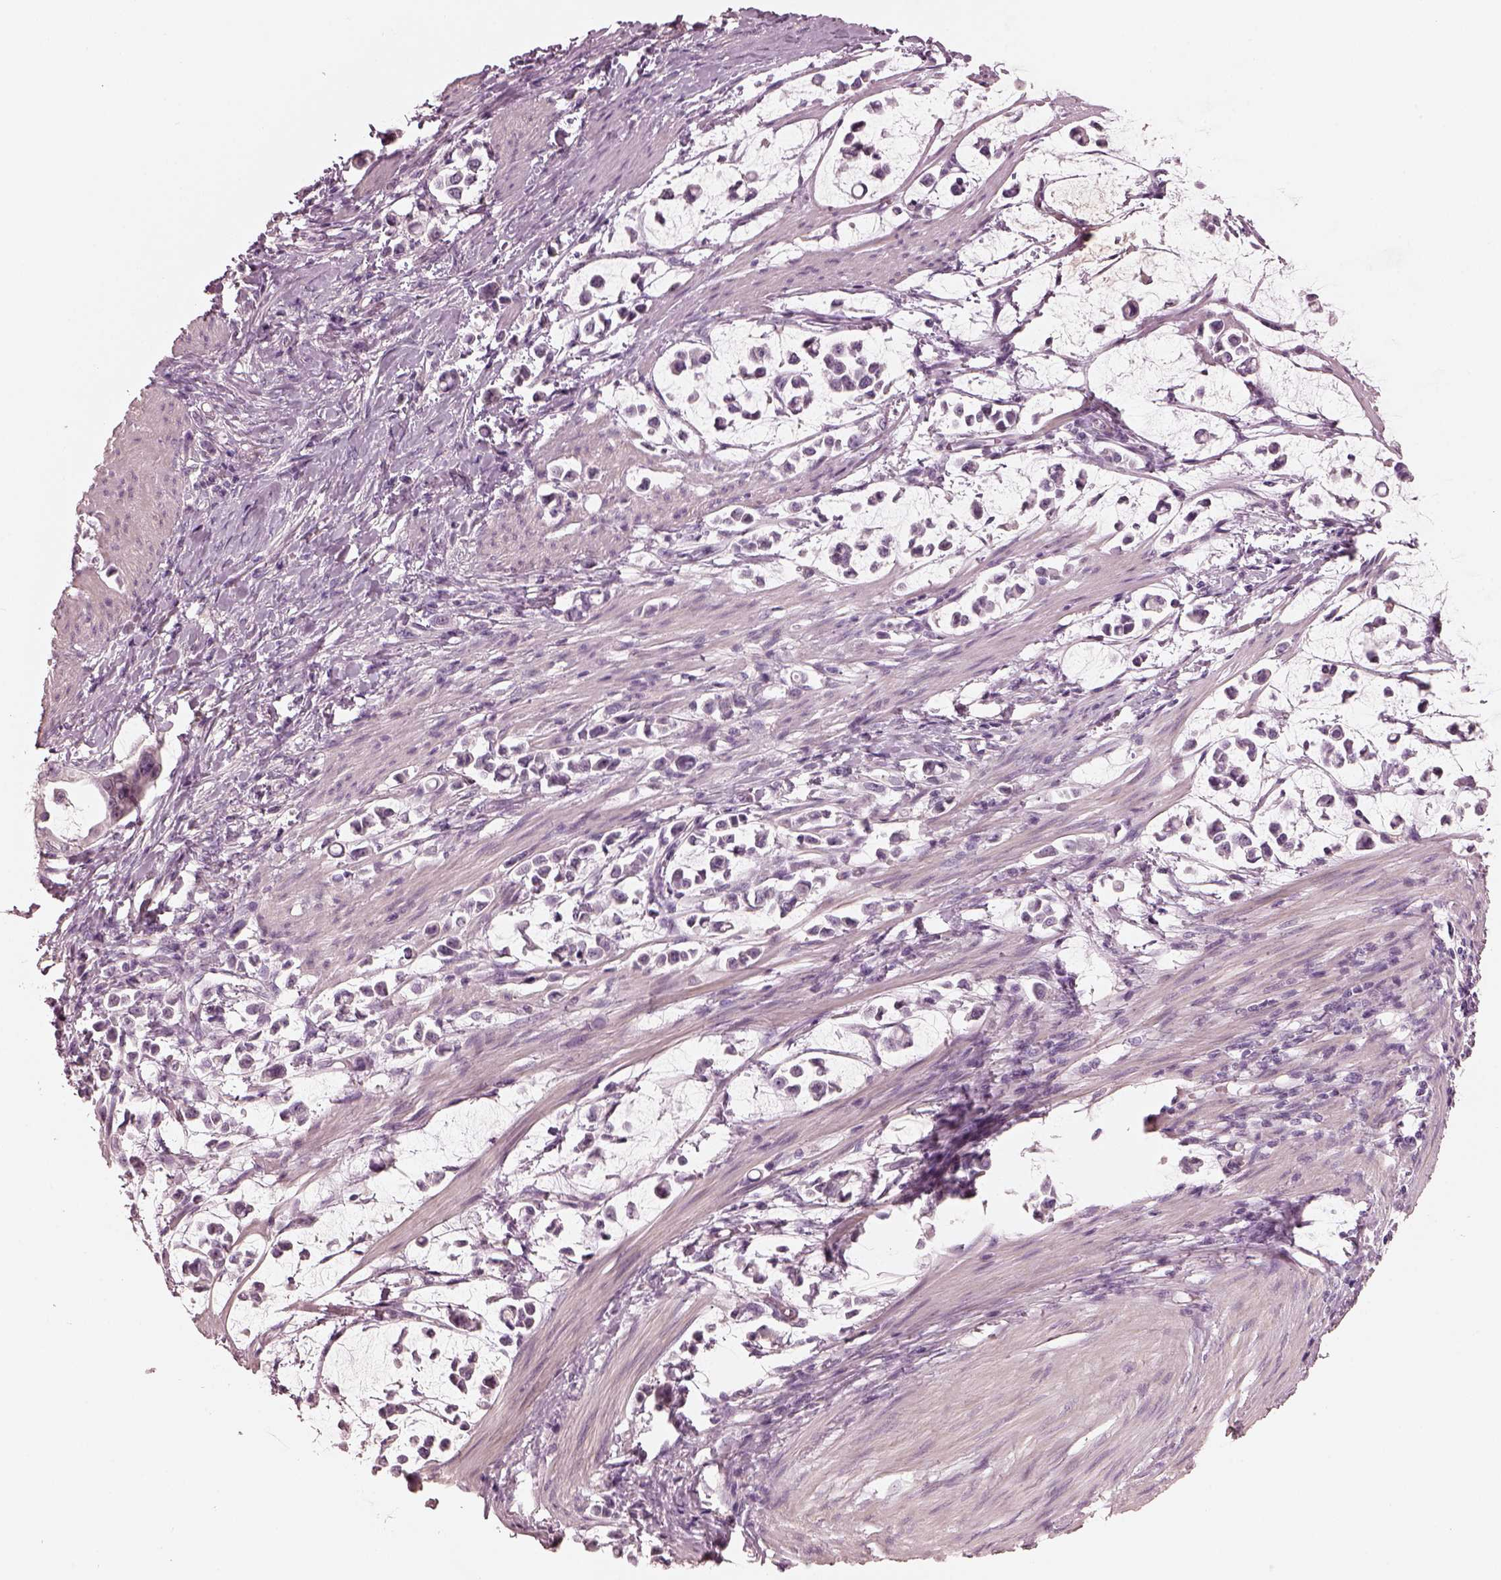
{"staining": {"intensity": "negative", "quantity": "none", "location": "none"}, "tissue": "stomach cancer", "cell_type": "Tumor cells", "image_type": "cancer", "snomed": [{"axis": "morphology", "description": "Adenocarcinoma, NOS"}, {"axis": "topography", "description": "Stomach"}], "caption": "Stomach adenocarcinoma stained for a protein using IHC displays no expression tumor cells.", "gene": "OPTC", "patient": {"sex": "male", "age": 82}}